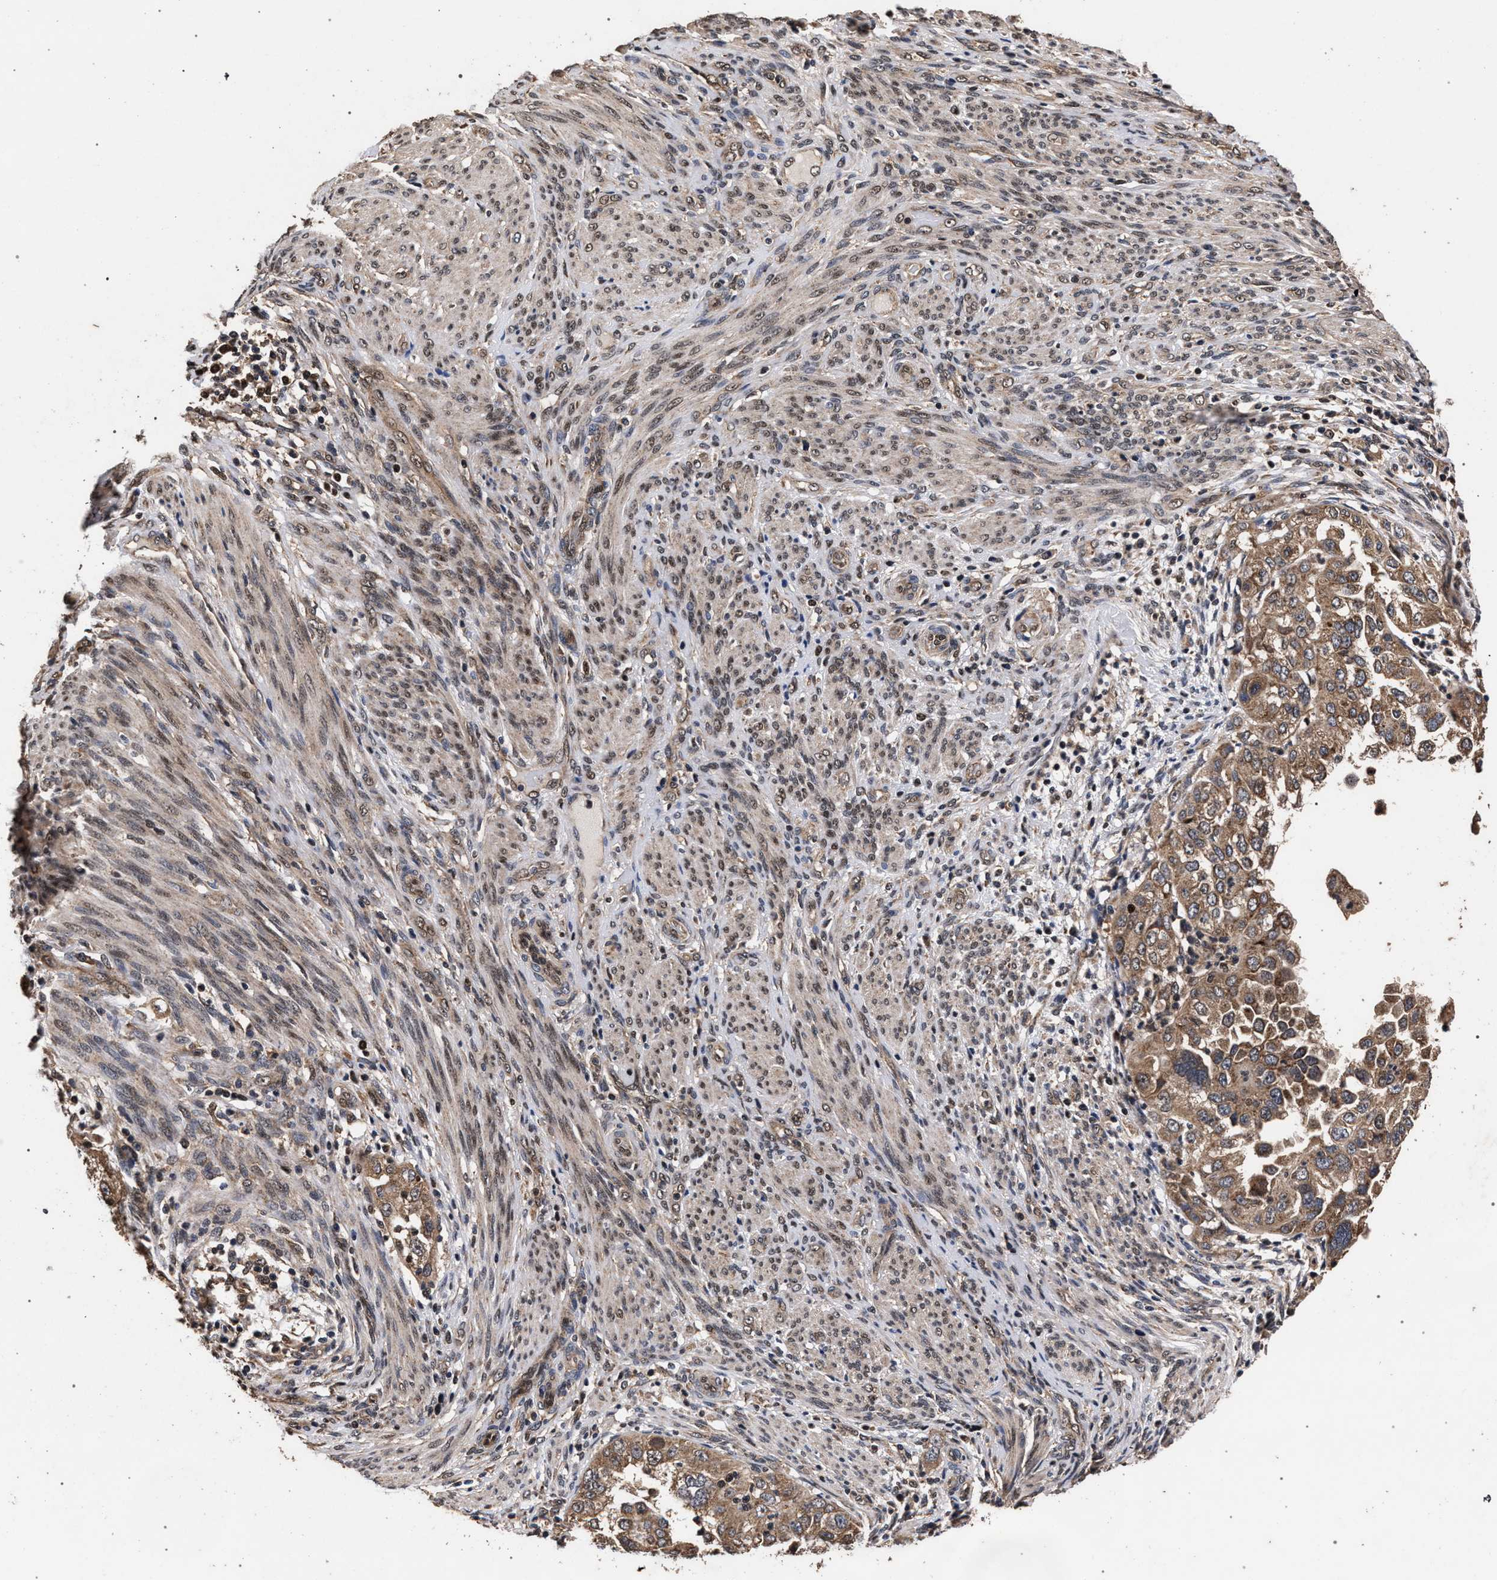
{"staining": {"intensity": "moderate", "quantity": ">75%", "location": "cytoplasmic/membranous"}, "tissue": "endometrial cancer", "cell_type": "Tumor cells", "image_type": "cancer", "snomed": [{"axis": "morphology", "description": "Adenocarcinoma, NOS"}, {"axis": "topography", "description": "Endometrium"}], "caption": "Moderate cytoplasmic/membranous protein positivity is identified in about >75% of tumor cells in endometrial cancer. Immunohistochemistry stains the protein of interest in brown and the nuclei are stained blue.", "gene": "ACOX1", "patient": {"sex": "female", "age": 85}}